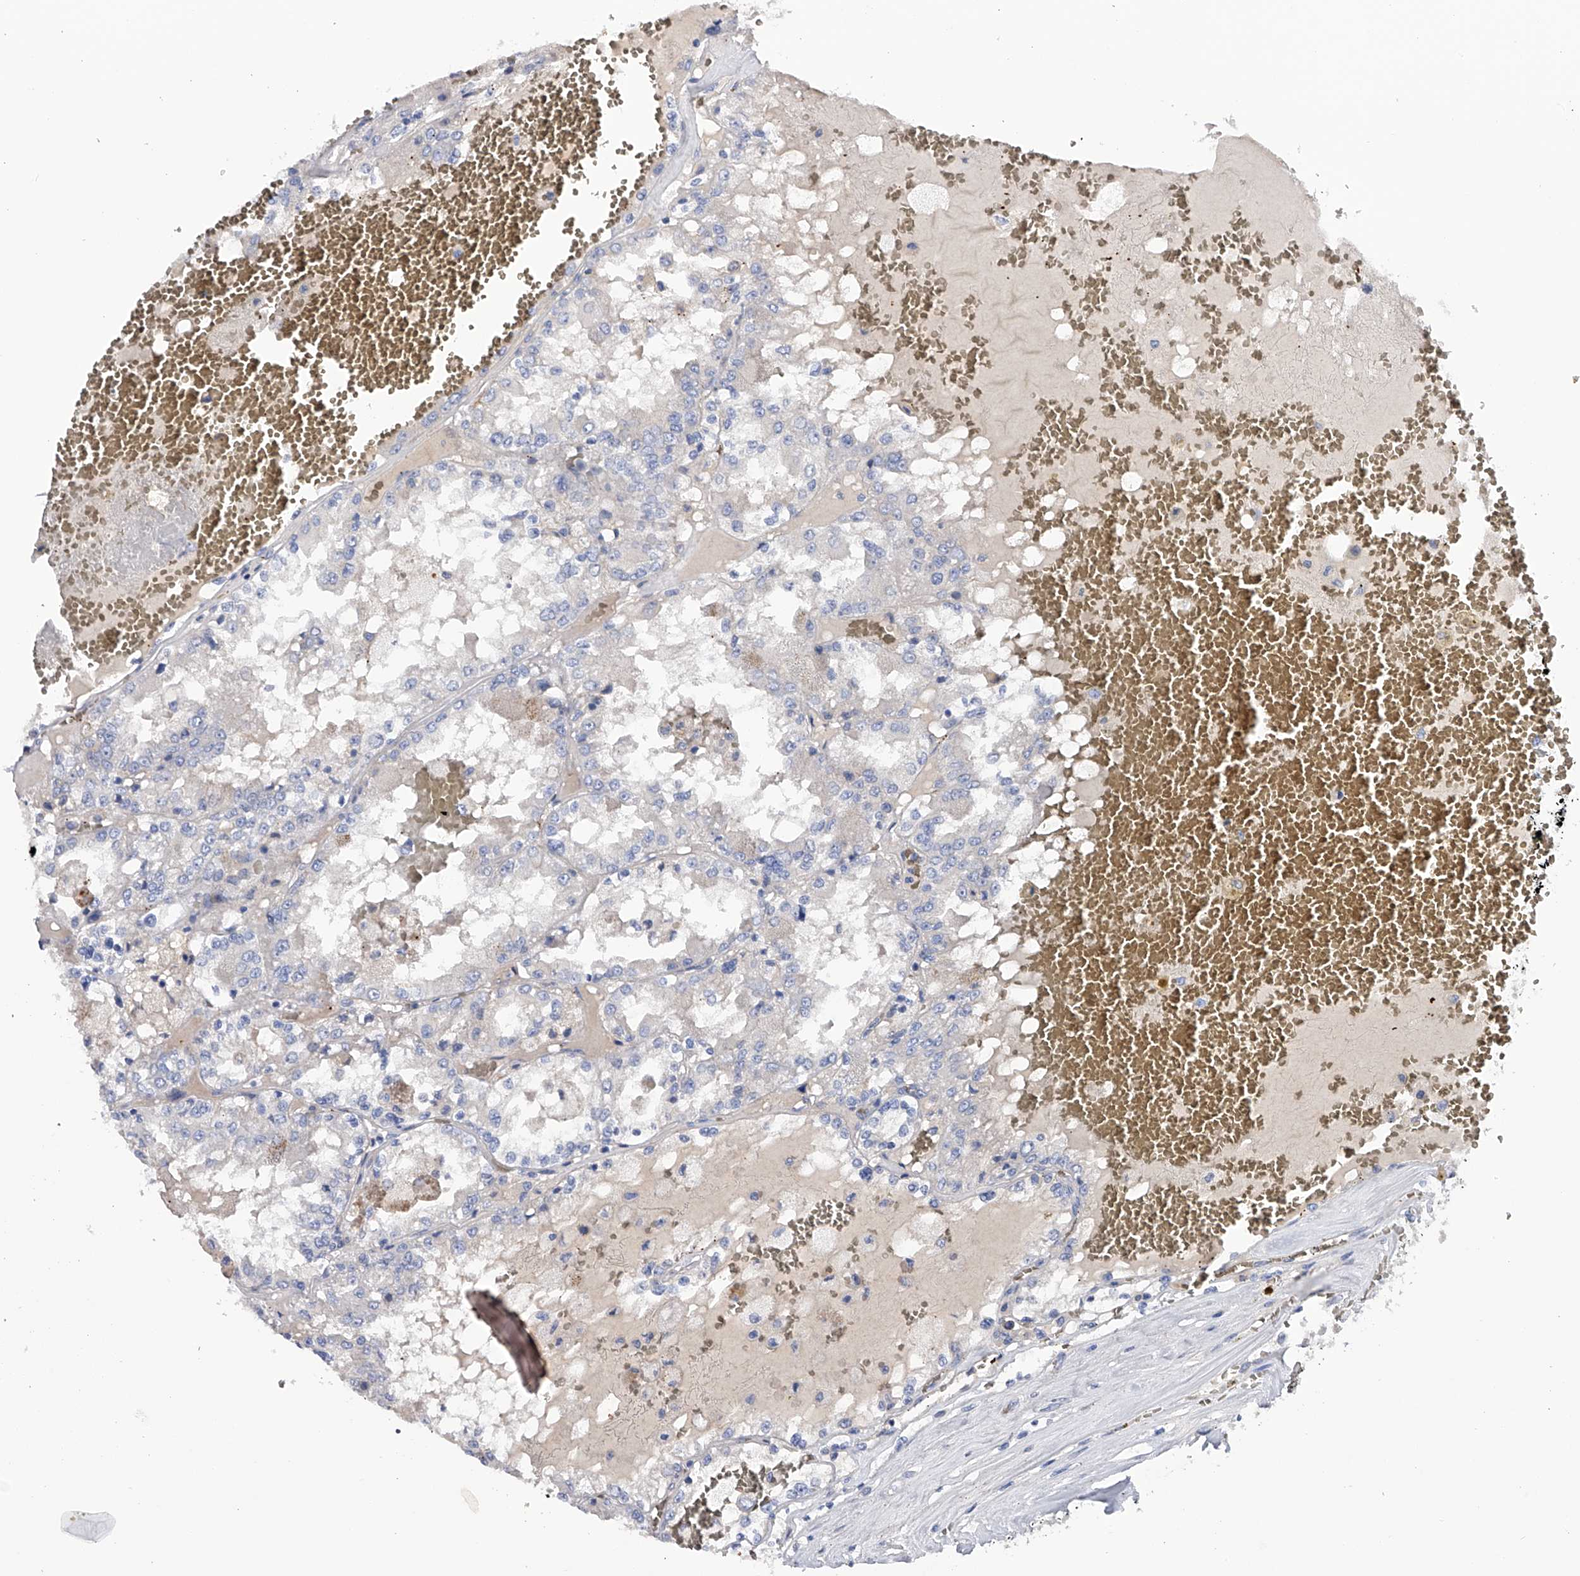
{"staining": {"intensity": "negative", "quantity": "none", "location": "none"}, "tissue": "renal cancer", "cell_type": "Tumor cells", "image_type": "cancer", "snomed": [{"axis": "morphology", "description": "Adenocarcinoma, NOS"}, {"axis": "topography", "description": "Kidney"}], "caption": "Renal cancer was stained to show a protein in brown. There is no significant expression in tumor cells.", "gene": "RWDD2A", "patient": {"sex": "female", "age": 56}}